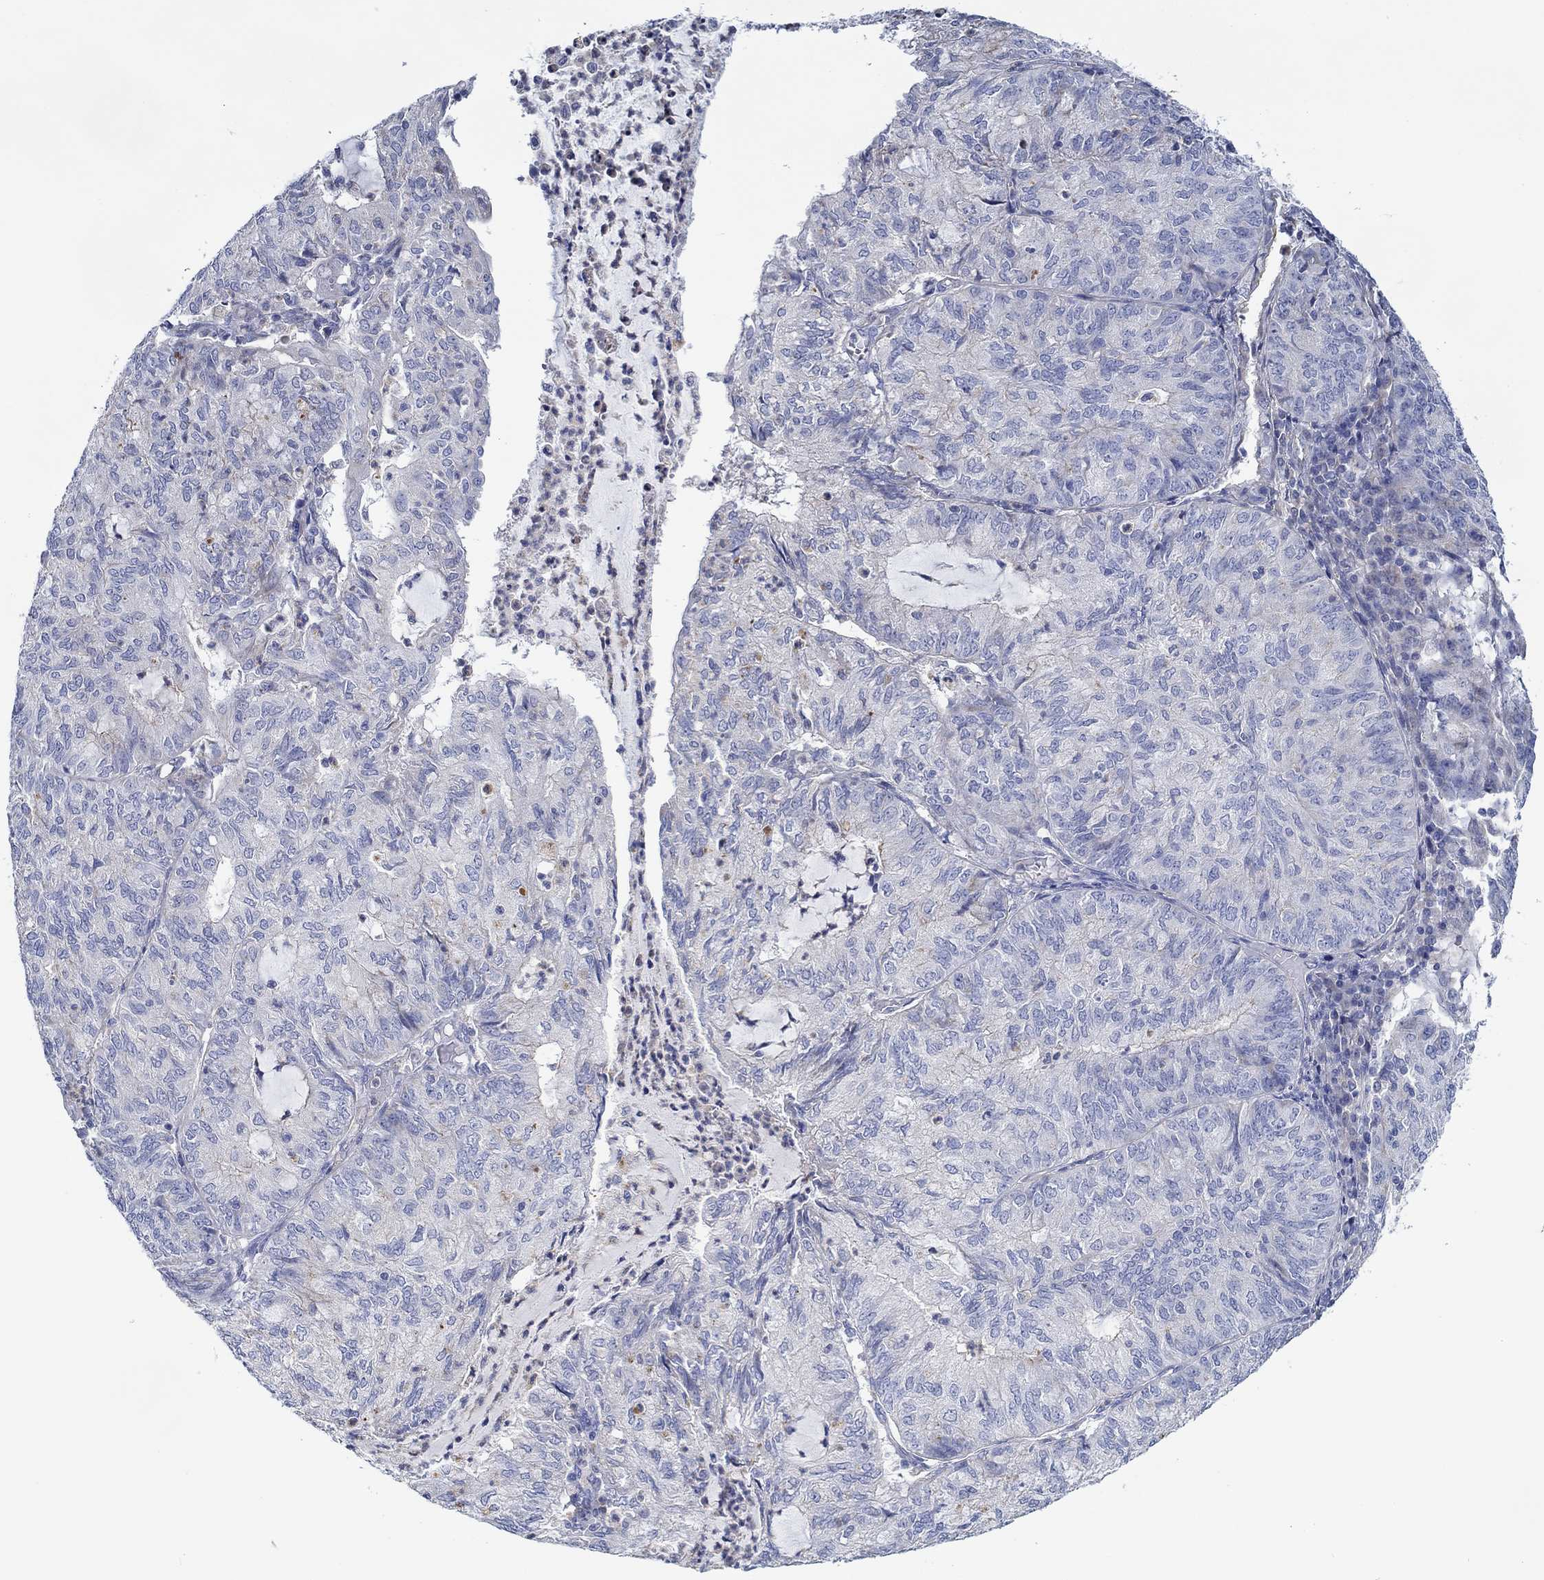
{"staining": {"intensity": "negative", "quantity": "none", "location": "none"}, "tissue": "endometrial cancer", "cell_type": "Tumor cells", "image_type": "cancer", "snomed": [{"axis": "morphology", "description": "Adenocarcinoma, NOS"}, {"axis": "topography", "description": "Endometrium"}], "caption": "A histopathology image of human endometrial cancer is negative for staining in tumor cells.", "gene": "CFAP61", "patient": {"sex": "female", "age": 82}}